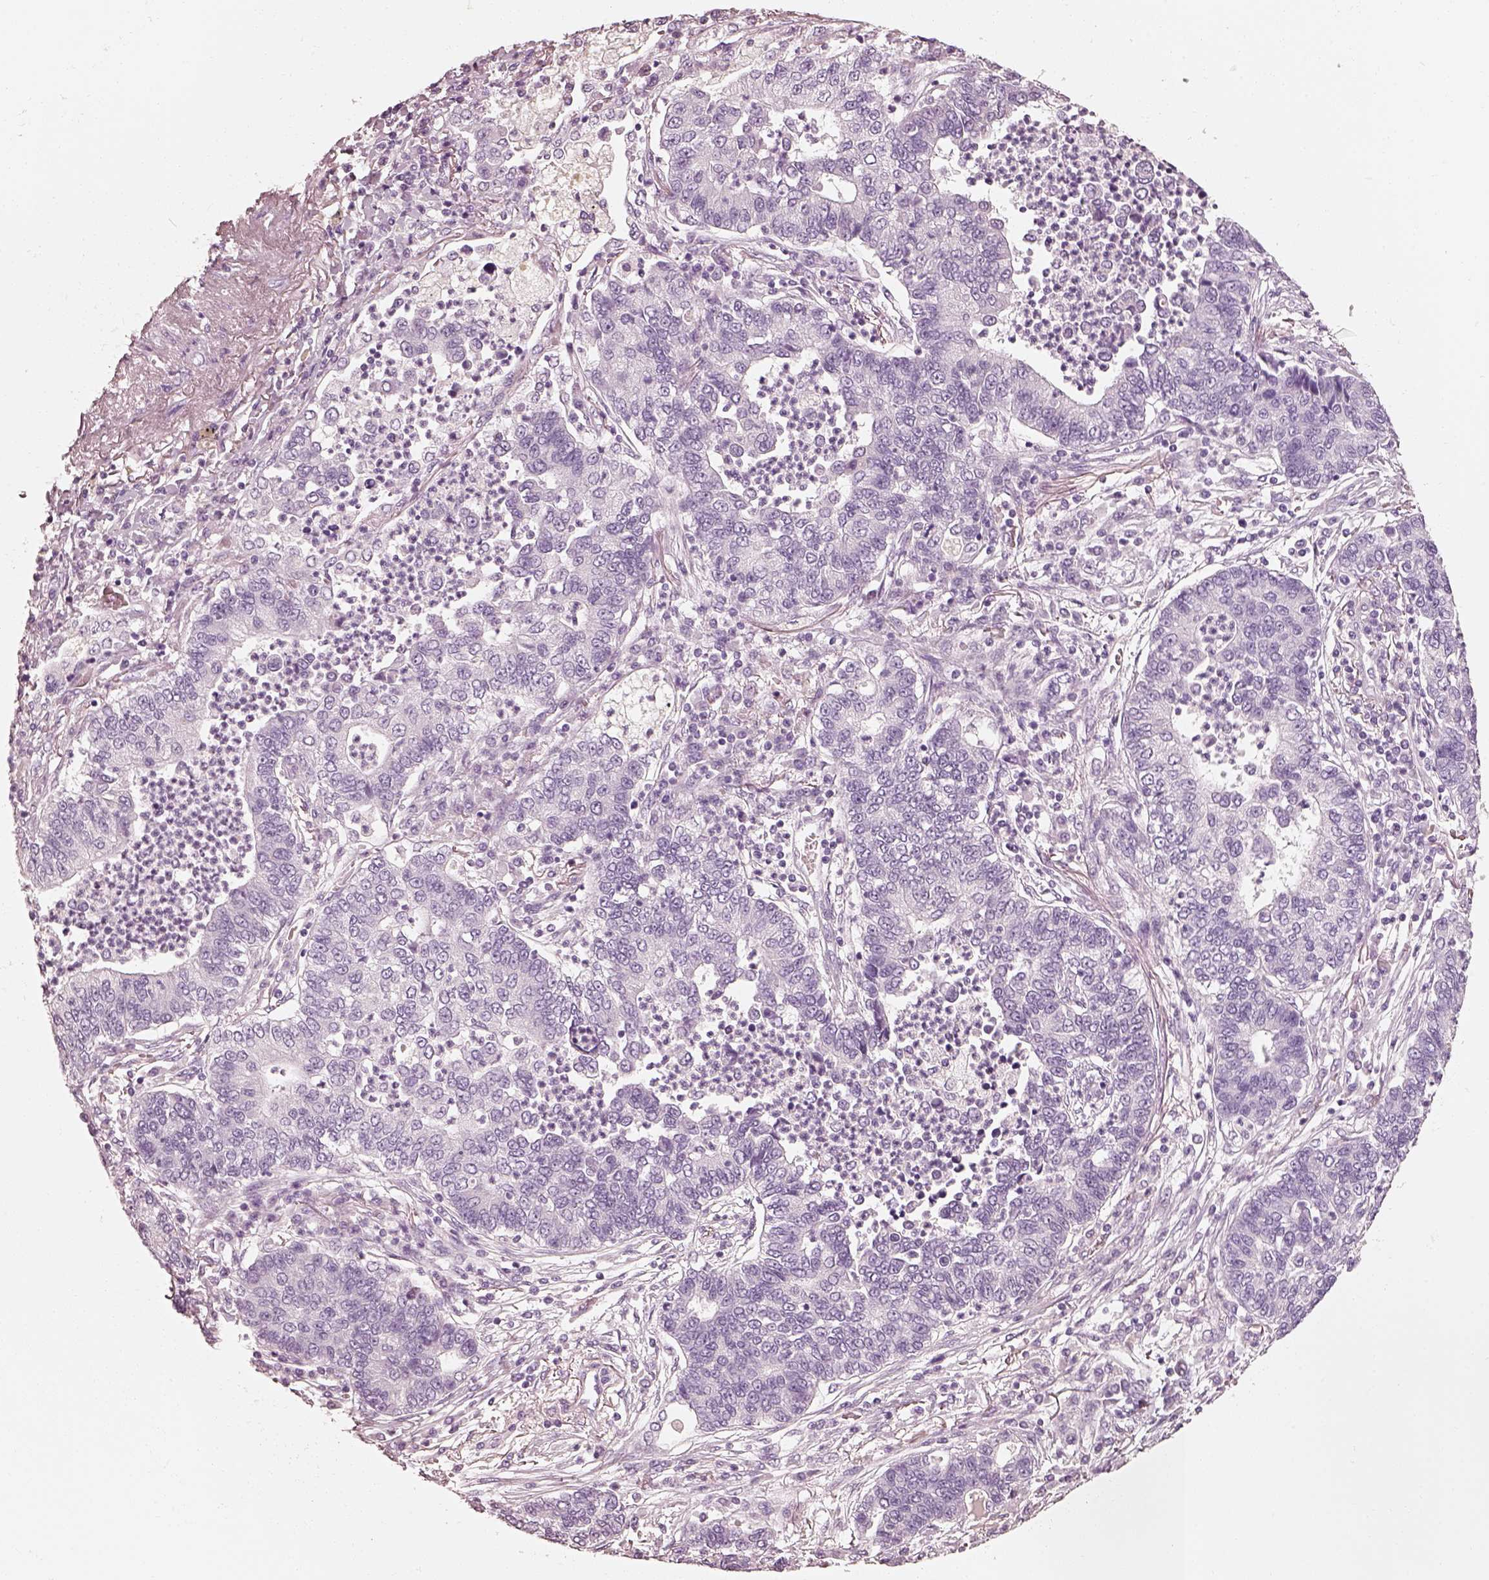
{"staining": {"intensity": "negative", "quantity": "none", "location": "none"}, "tissue": "lung cancer", "cell_type": "Tumor cells", "image_type": "cancer", "snomed": [{"axis": "morphology", "description": "Adenocarcinoma, NOS"}, {"axis": "topography", "description": "Lung"}], "caption": "Tumor cells are negative for protein expression in human adenocarcinoma (lung).", "gene": "R3HDML", "patient": {"sex": "female", "age": 57}}